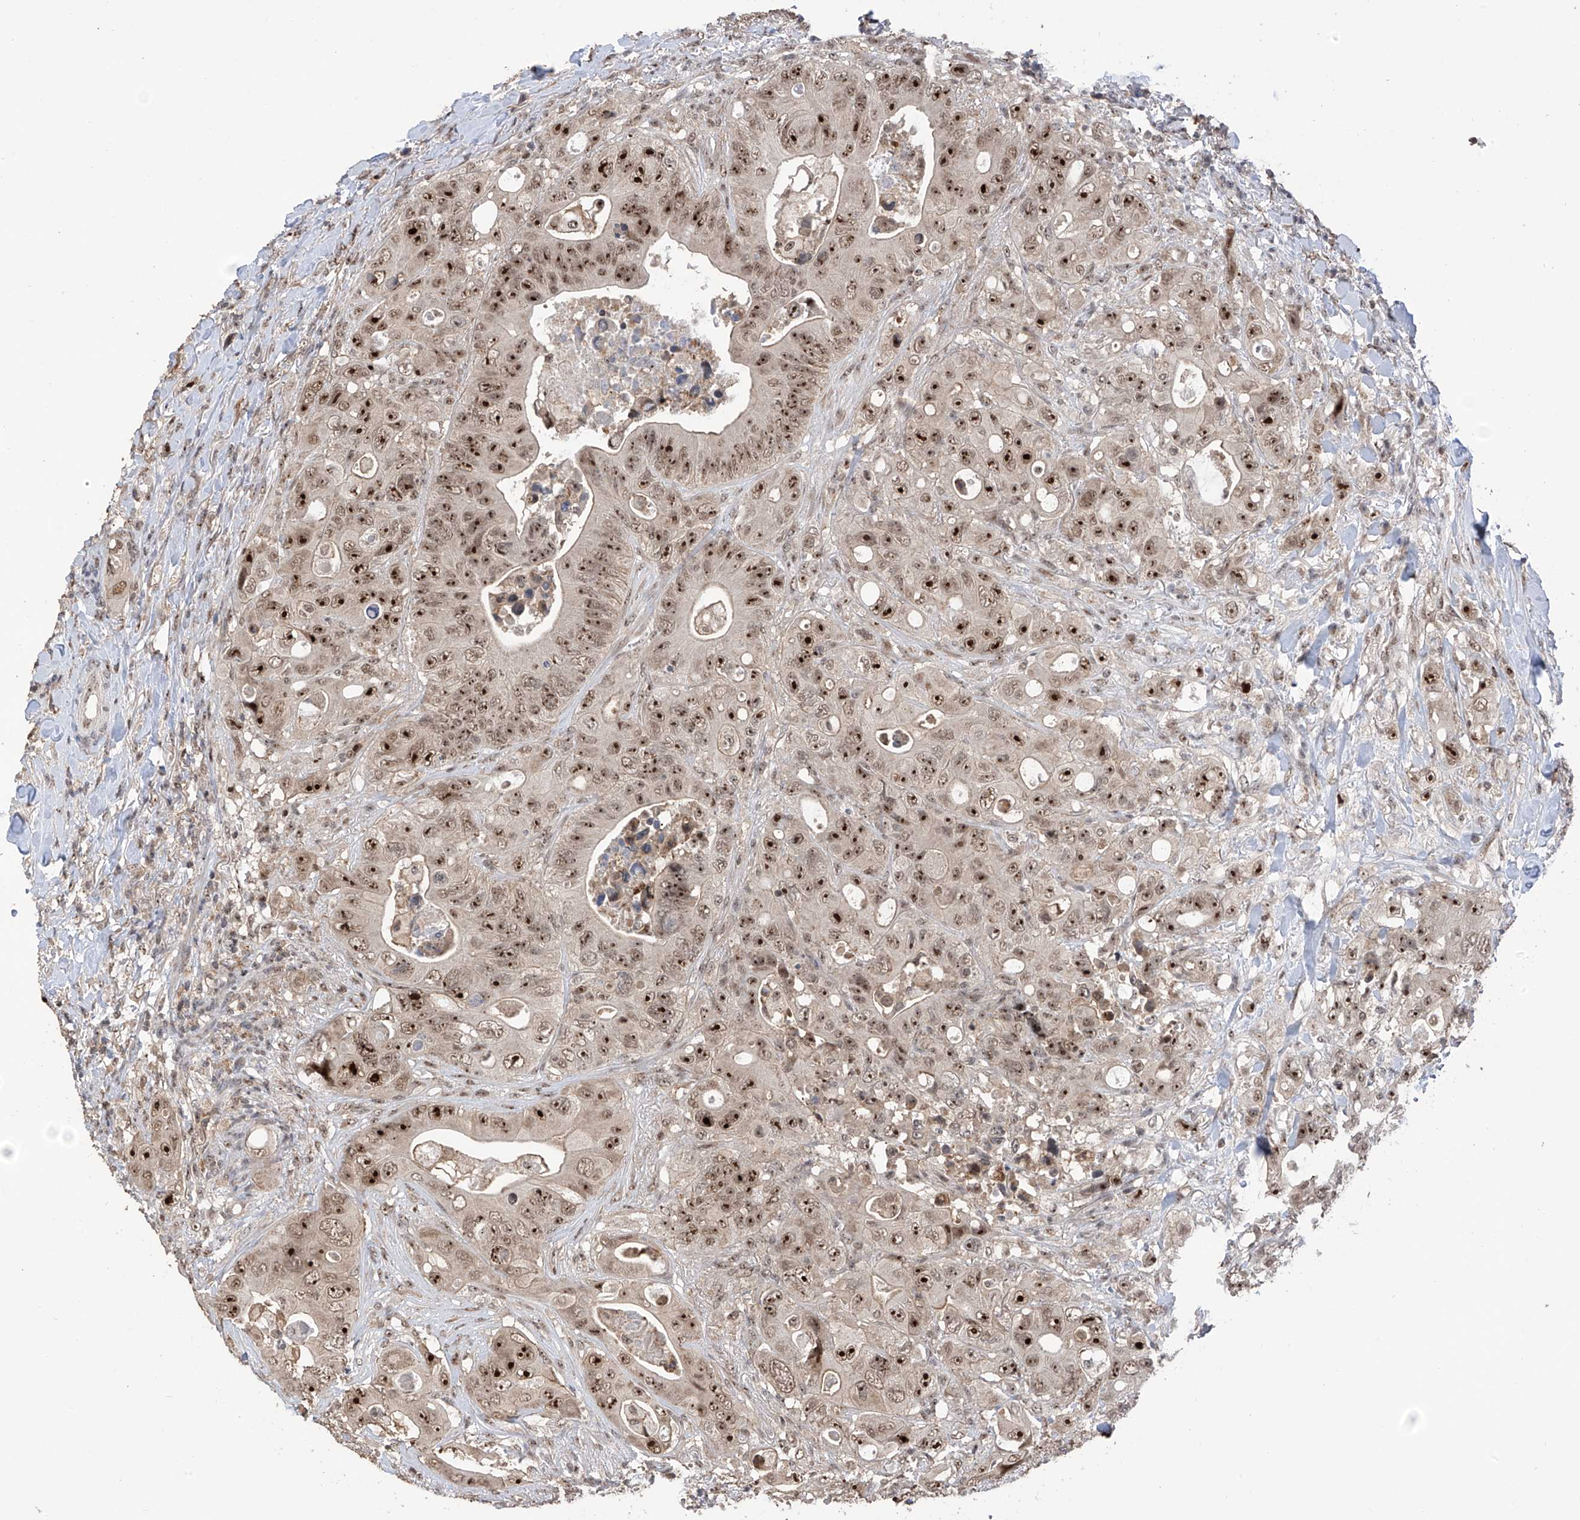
{"staining": {"intensity": "strong", "quantity": ">75%", "location": "nuclear"}, "tissue": "colorectal cancer", "cell_type": "Tumor cells", "image_type": "cancer", "snomed": [{"axis": "morphology", "description": "Adenocarcinoma, NOS"}, {"axis": "topography", "description": "Colon"}], "caption": "DAB immunohistochemical staining of human colorectal adenocarcinoma exhibits strong nuclear protein positivity in about >75% of tumor cells.", "gene": "C1orf131", "patient": {"sex": "female", "age": 46}}